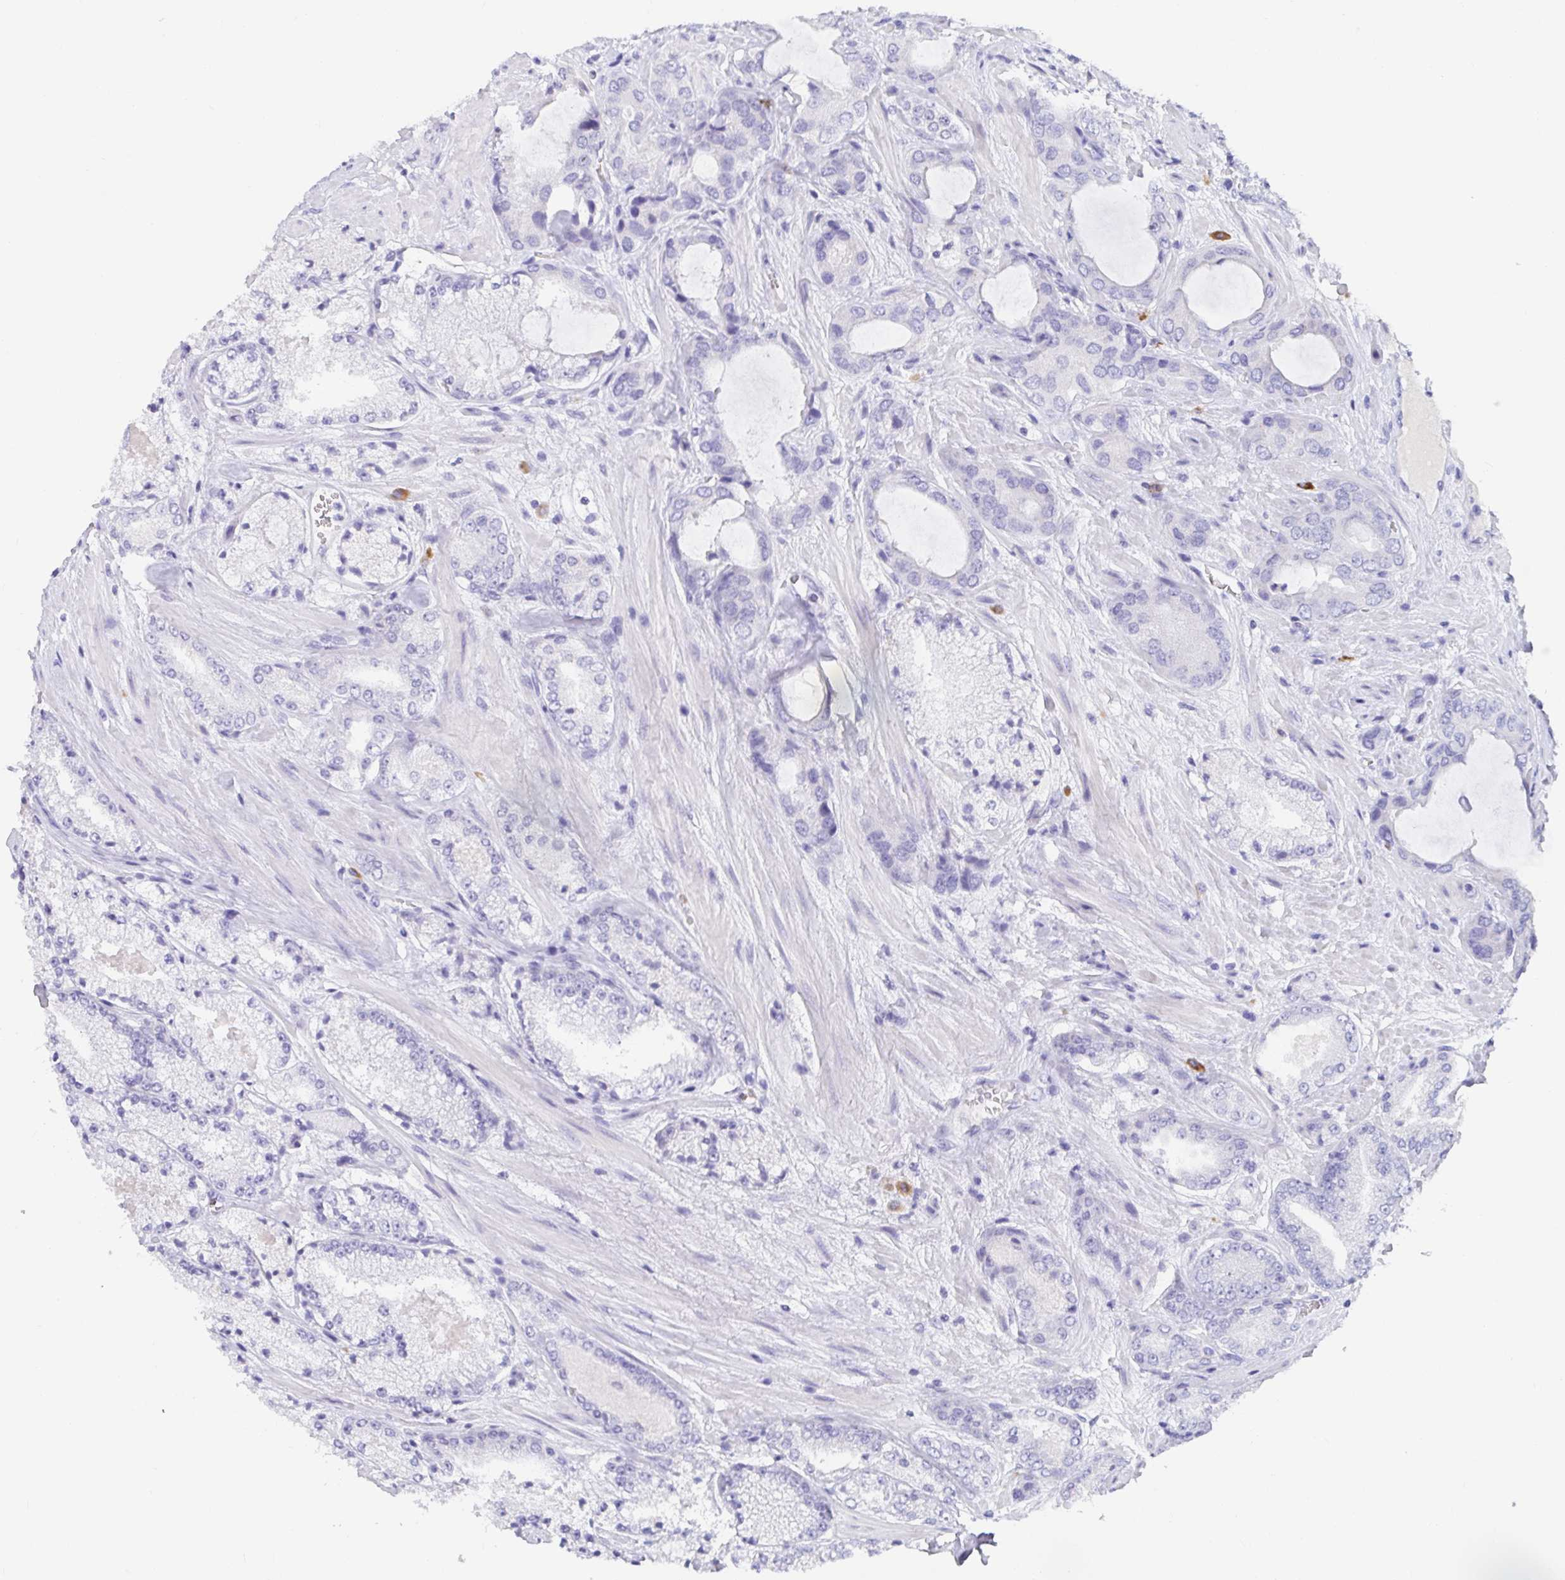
{"staining": {"intensity": "negative", "quantity": "none", "location": "none"}, "tissue": "prostate cancer", "cell_type": "Tumor cells", "image_type": "cancer", "snomed": [{"axis": "morphology", "description": "Adenocarcinoma, High grade"}, {"axis": "topography", "description": "Prostate"}], "caption": "IHC micrograph of neoplastic tissue: human prostate cancer (high-grade adenocarcinoma) stained with DAB shows no significant protein staining in tumor cells.", "gene": "PLA2G1B", "patient": {"sex": "male", "age": 63}}